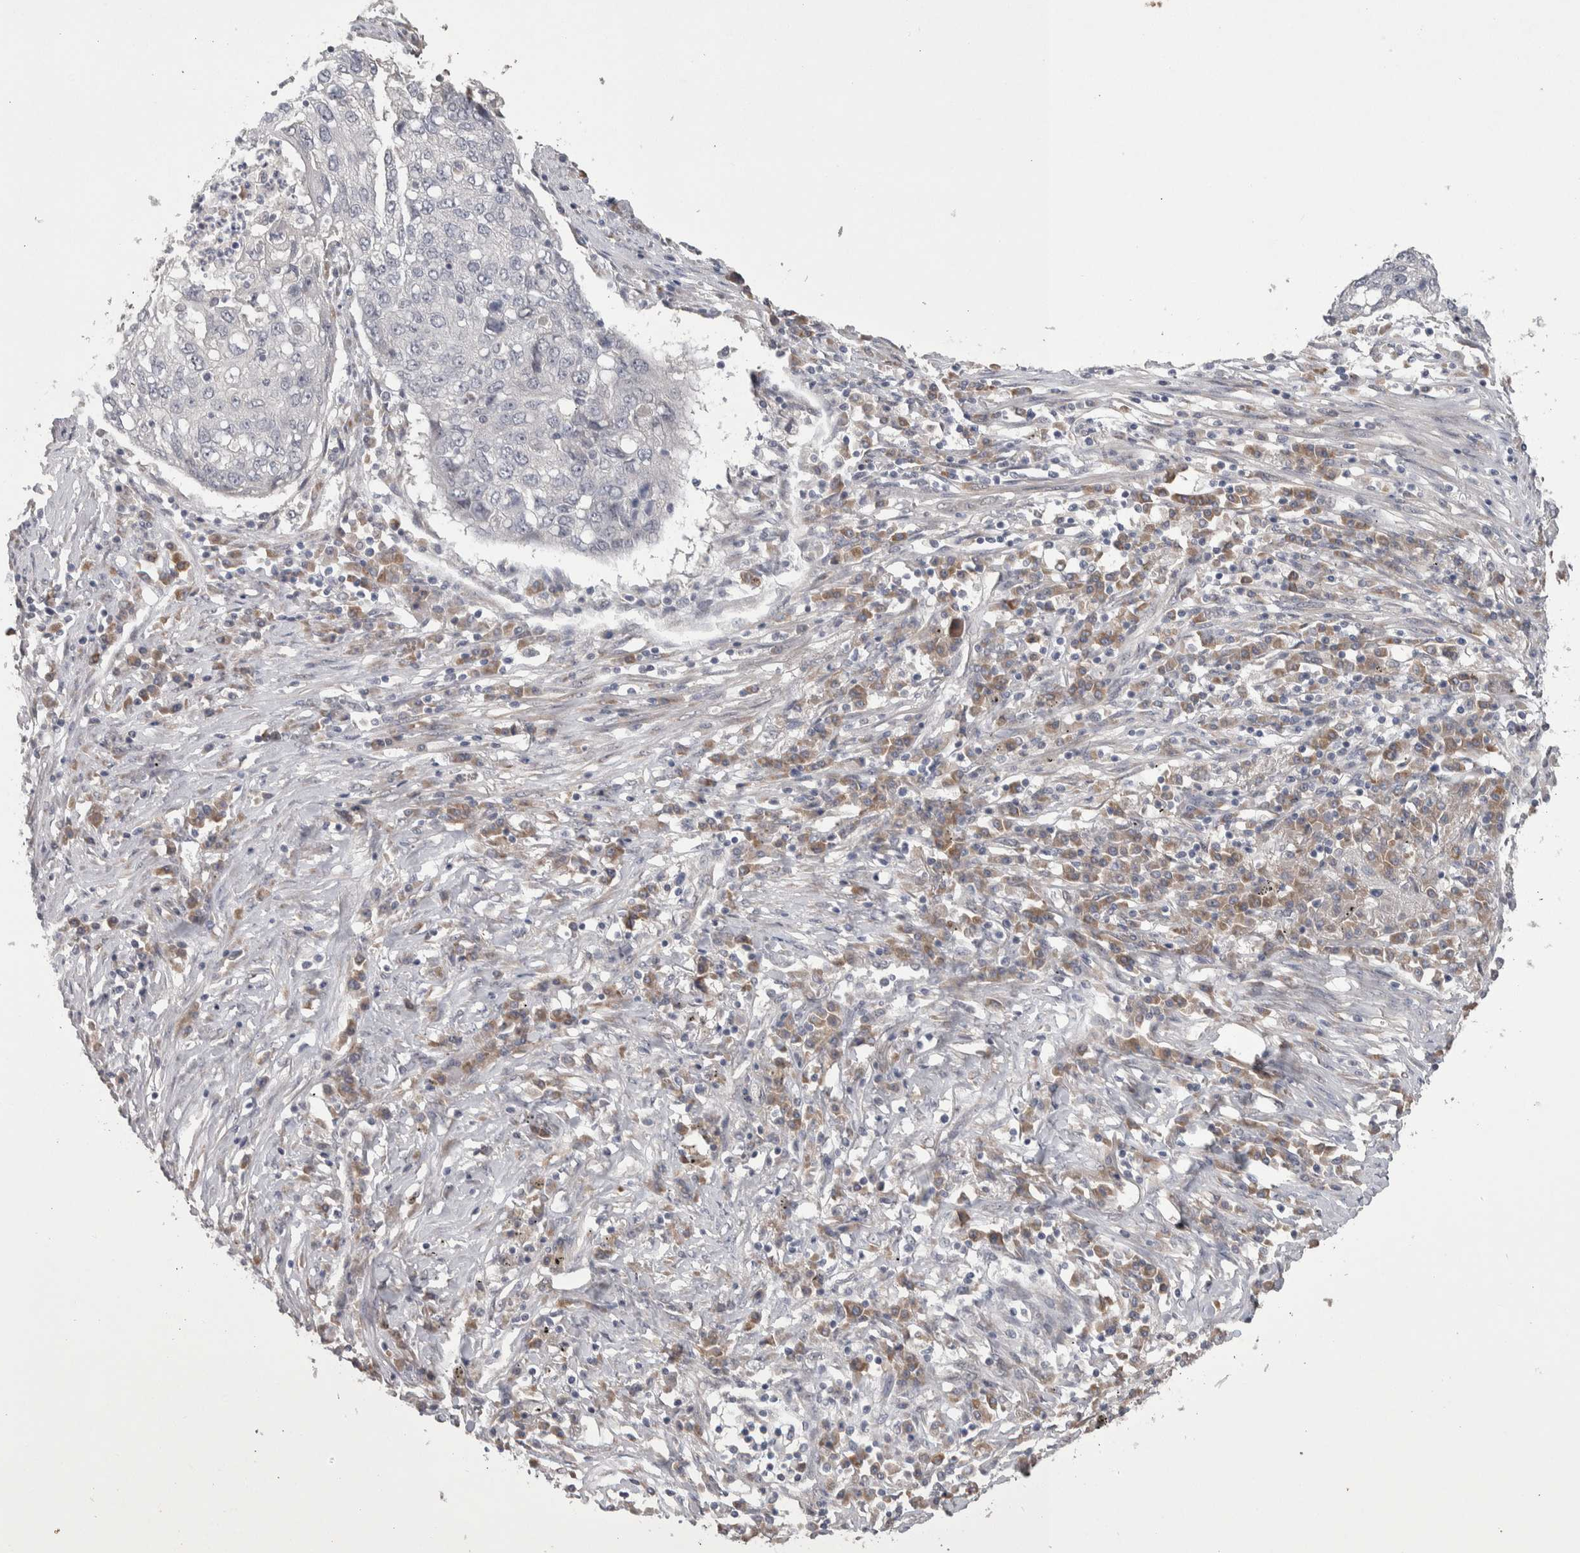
{"staining": {"intensity": "negative", "quantity": "none", "location": "none"}, "tissue": "lung cancer", "cell_type": "Tumor cells", "image_type": "cancer", "snomed": [{"axis": "morphology", "description": "Squamous cell carcinoma, NOS"}, {"axis": "topography", "description": "Lung"}], "caption": "Immunohistochemistry of lung cancer (squamous cell carcinoma) displays no positivity in tumor cells.", "gene": "CUL2", "patient": {"sex": "female", "age": 63}}